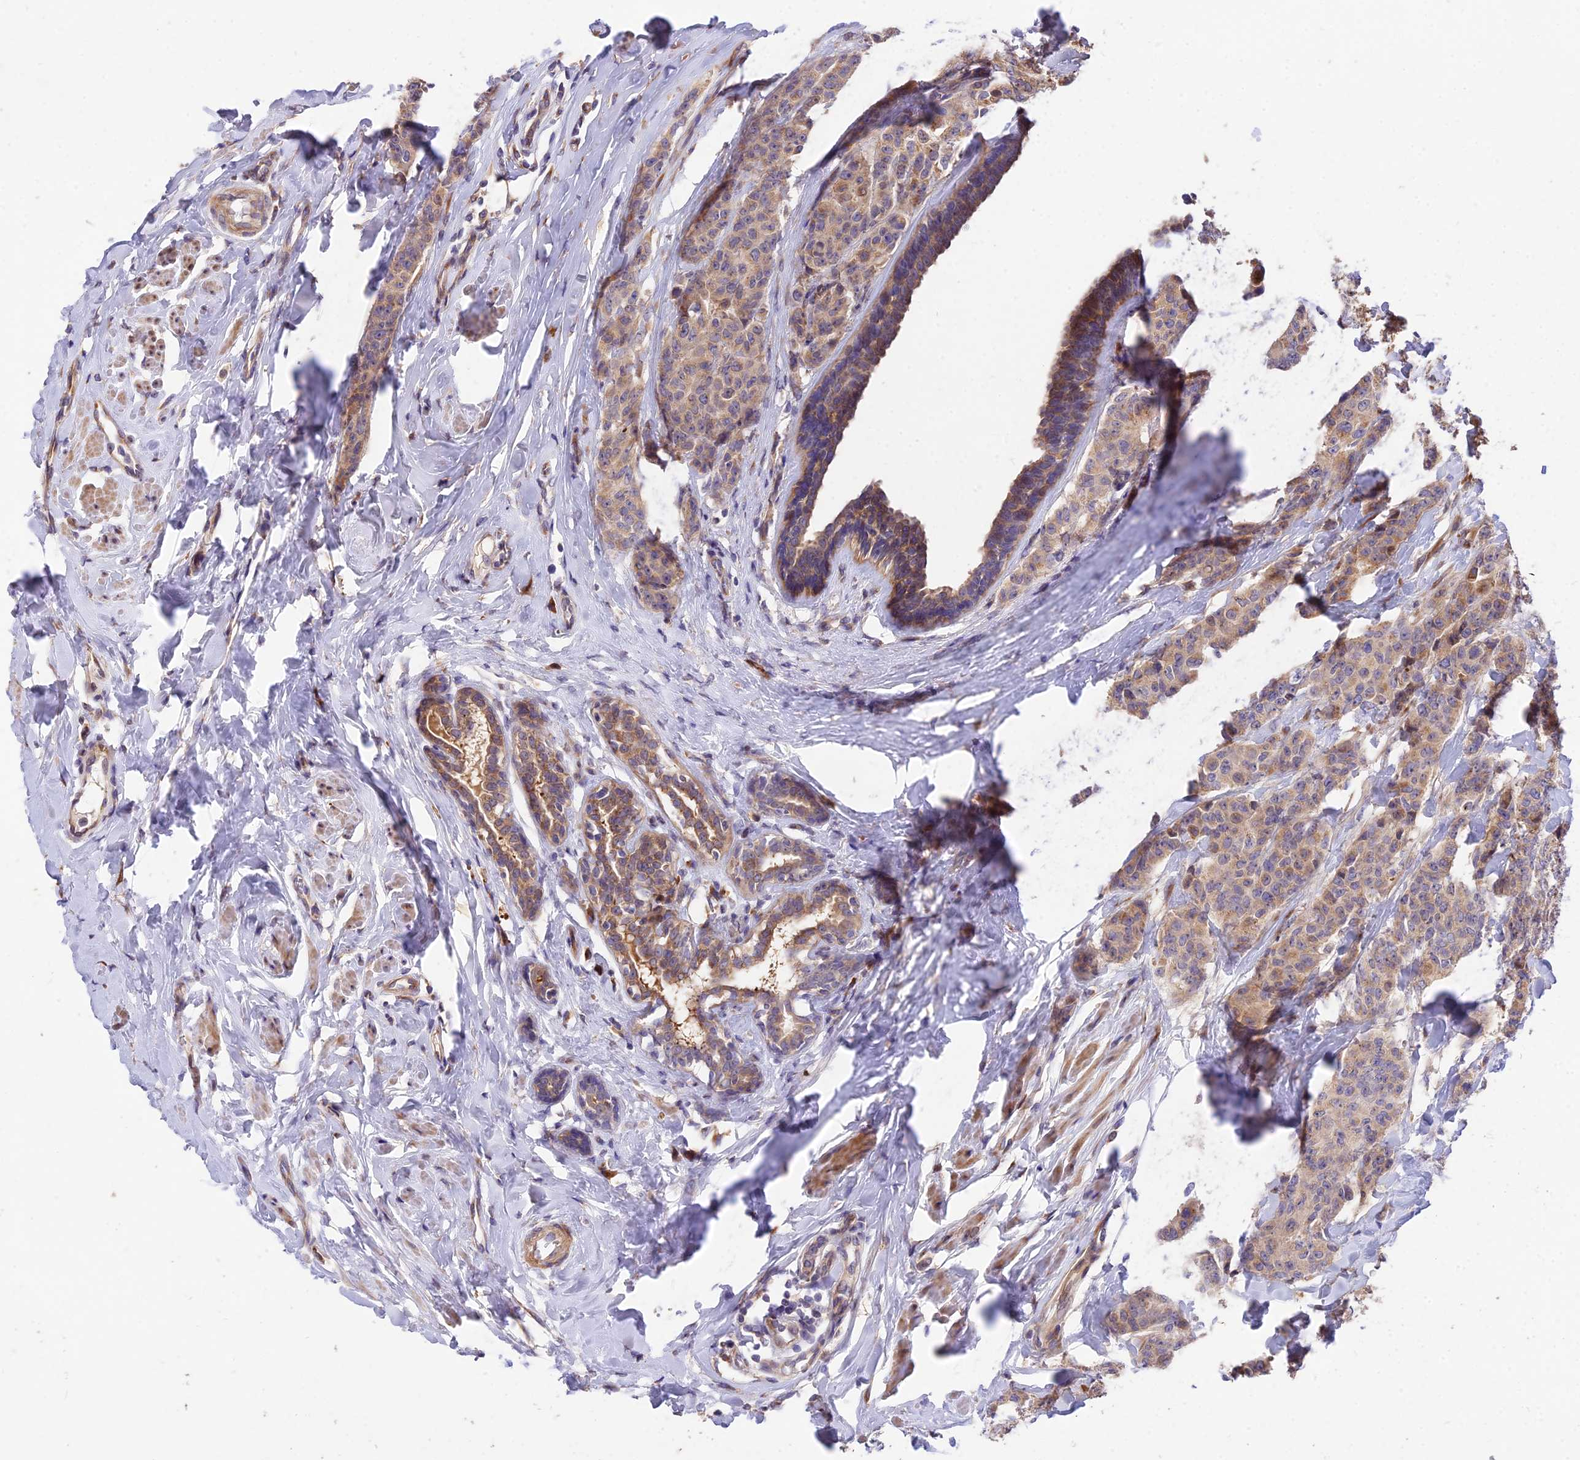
{"staining": {"intensity": "weak", "quantity": ">75%", "location": "cytoplasmic/membranous"}, "tissue": "breast cancer", "cell_type": "Tumor cells", "image_type": "cancer", "snomed": [{"axis": "morphology", "description": "Duct carcinoma"}, {"axis": "topography", "description": "Breast"}], "caption": "Breast invasive ductal carcinoma was stained to show a protein in brown. There is low levels of weak cytoplasmic/membranous positivity in approximately >75% of tumor cells.", "gene": "ROCK1", "patient": {"sex": "female", "age": 40}}